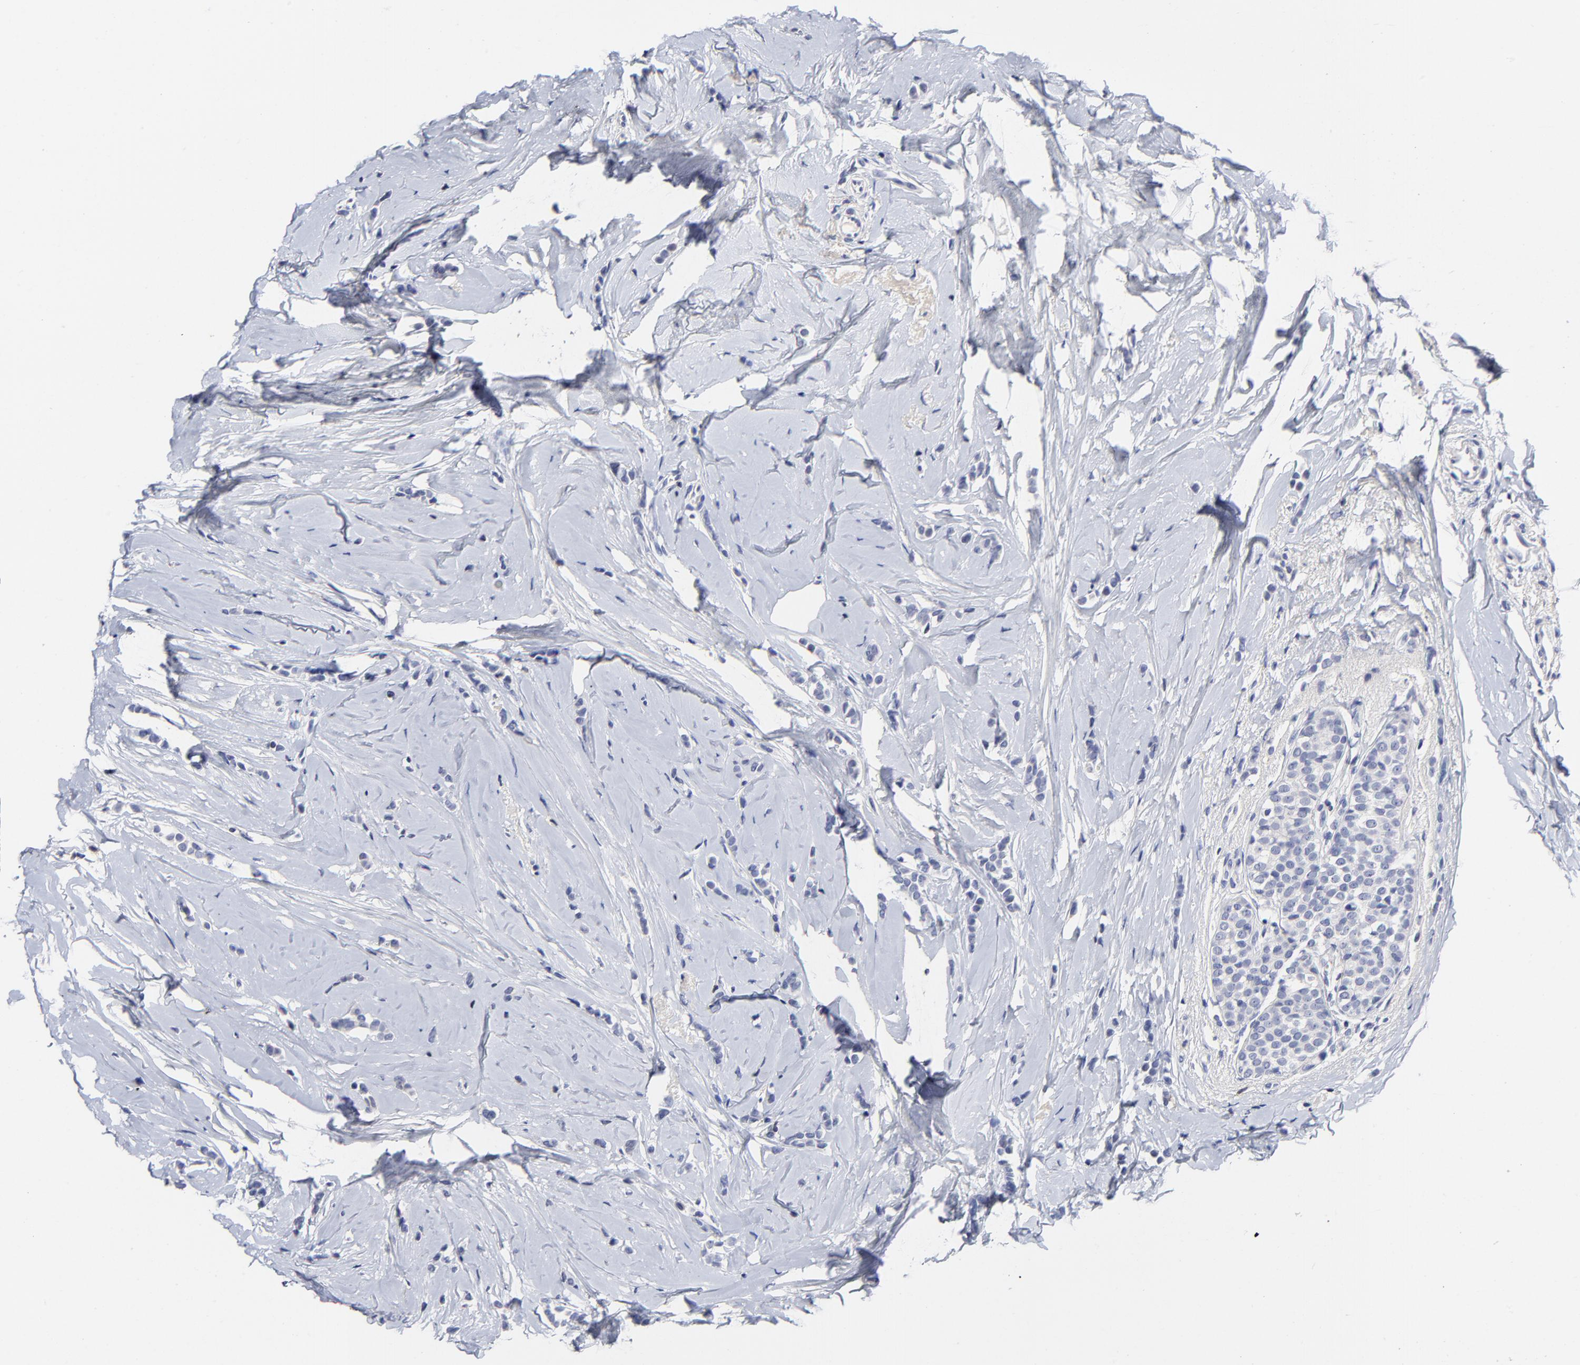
{"staining": {"intensity": "negative", "quantity": "none", "location": "none"}, "tissue": "breast cancer", "cell_type": "Tumor cells", "image_type": "cancer", "snomed": [{"axis": "morphology", "description": "Lobular carcinoma"}, {"axis": "topography", "description": "Breast"}], "caption": "This histopathology image is of breast cancer stained with IHC to label a protein in brown with the nuclei are counter-stained blue. There is no staining in tumor cells.", "gene": "TRAT1", "patient": {"sex": "female", "age": 64}}